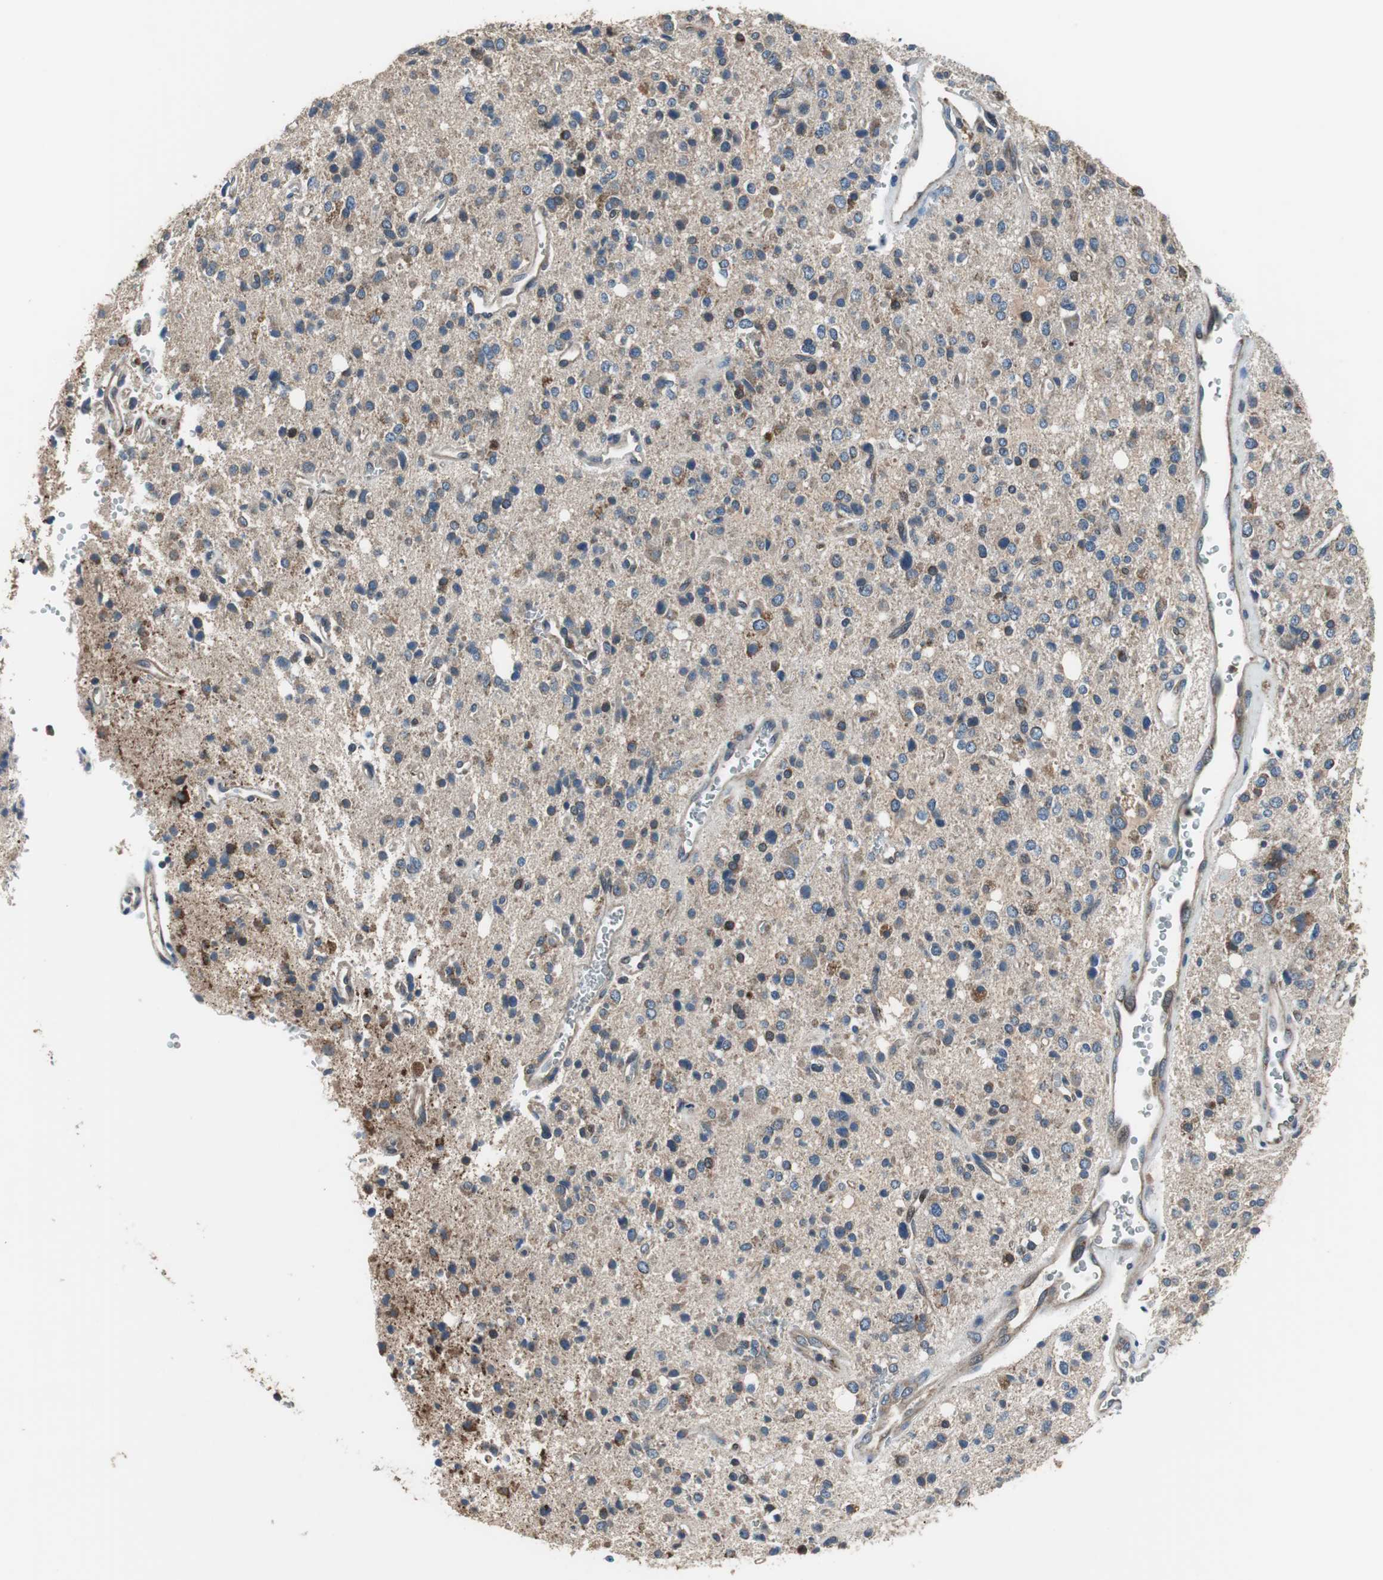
{"staining": {"intensity": "moderate", "quantity": "25%-75%", "location": "cytoplasmic/membranous"}, "tissue": "glioma", "cell_type": "Tumor cells", "image_type": "cancer", "snomed": [{"axis": "morphology", "description": "Glioma, malignant, High grade"}, {"axis": "topography", "description": "Brain"}], "caption": "High-power microscopy captured an immunohistochemistry histopathology image of malignant glioma (high-grade), revealing moderate cytoplasmic/membranous expression in about 25%-75% of tumor cells. The staining is performed using DAB (3,3'-diaminobenzidine) brown chromogen to label protein expression. The nuclei are counter-stained blue using hematoxylin.", "gene": "PI4KB", "patient": {"sex": "male", "age": 47}}